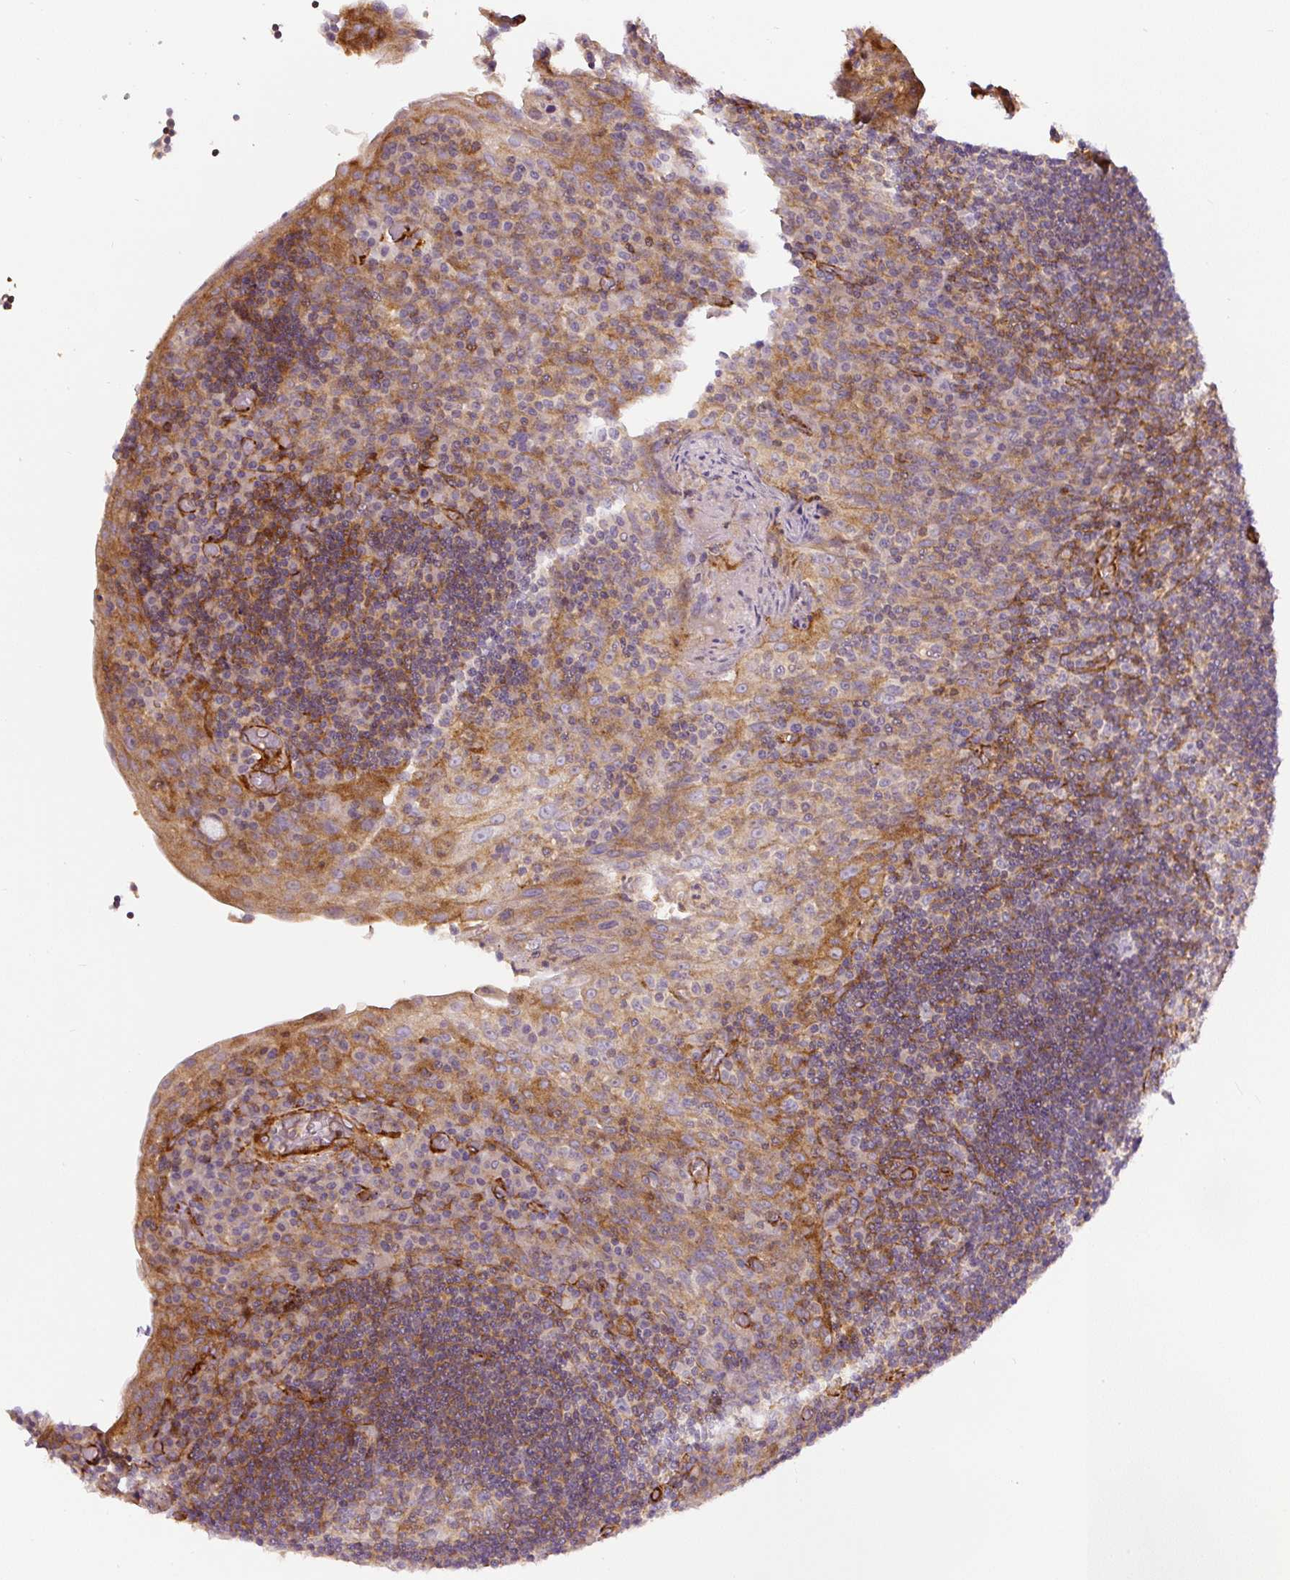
{"staining": {"intensity": "weak", "quantity": "25%-75%", "location": "cytoplasmic/membranous,nuclear"}, "tissue": "tonsil", "cell_type": "Germinal center cells", "image_type": "normal", "snomed": [{"axis": "morphology", "description": "Normal tissue, NOS"}, {"axis": "topography", "description": "Tonsil"}], "caption": "Human tonsil stained with a protein marker displays weak staining in germinal center cells.", "gene": "MYL12A", "patient": {"sex": "male", "age": 17}}